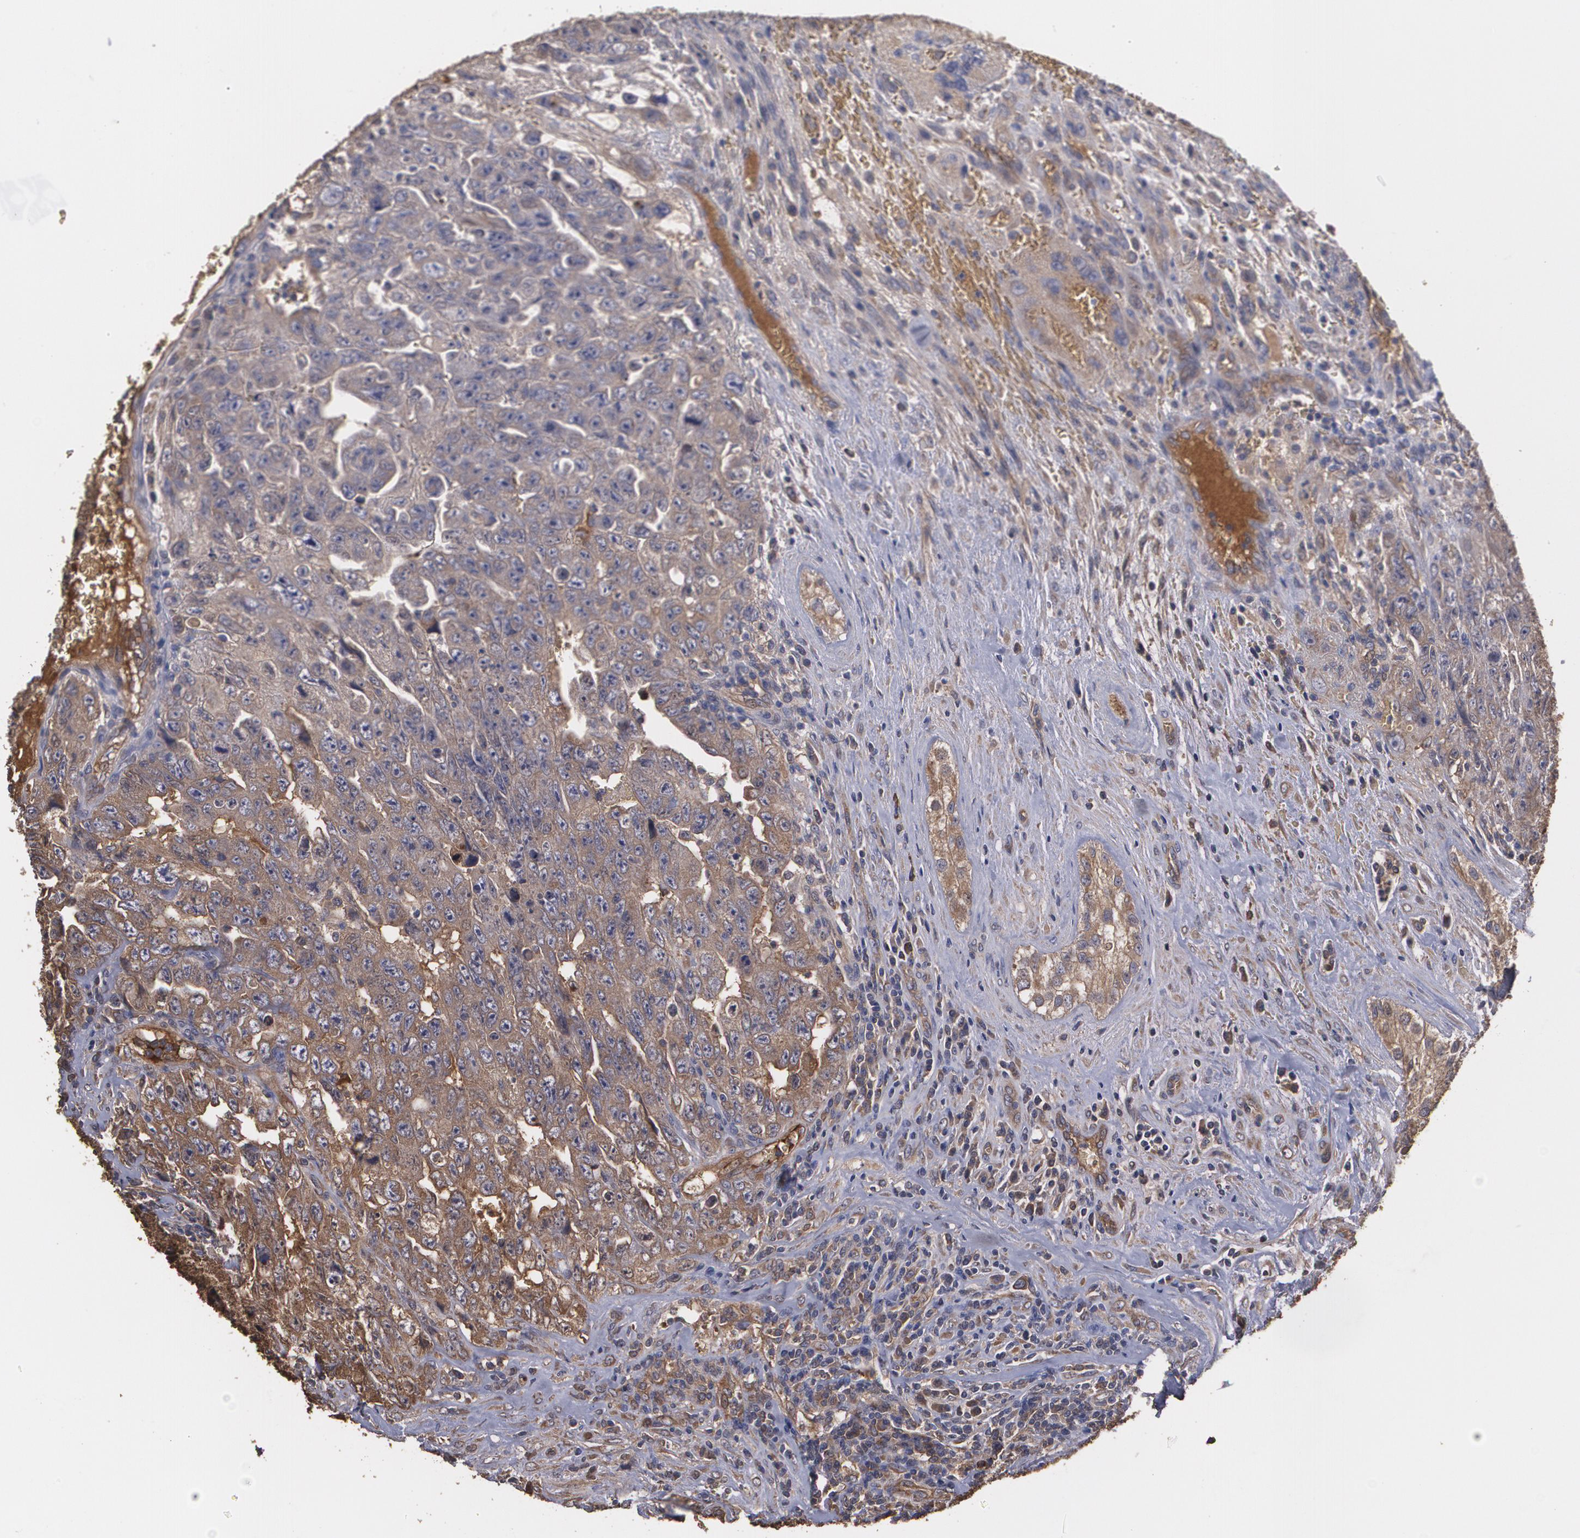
{"staining": {"intensity": "weak", "quantity": ">75%", "location": "cytoplasmic/membranous"}, "tissue": "testis cancer", "cell_type": "Tumor cells", "image_type": "cancer", "snomed": [{"axis": "morphology", "description": "Carcinoma, Embryonal, NOS"}, {"axis": "topography", "description": "Testis"}], "caption": "This histopathology image shows embryonal carcinoma (testis) stained with IHC to label a protein in brown. The cytoplasmic/membranous of tumor cells show weak positivity for the protein. Nuclei are counter-stained blue.", "gene": "PON1", "patient": {"sex": "male", "age": 28}}